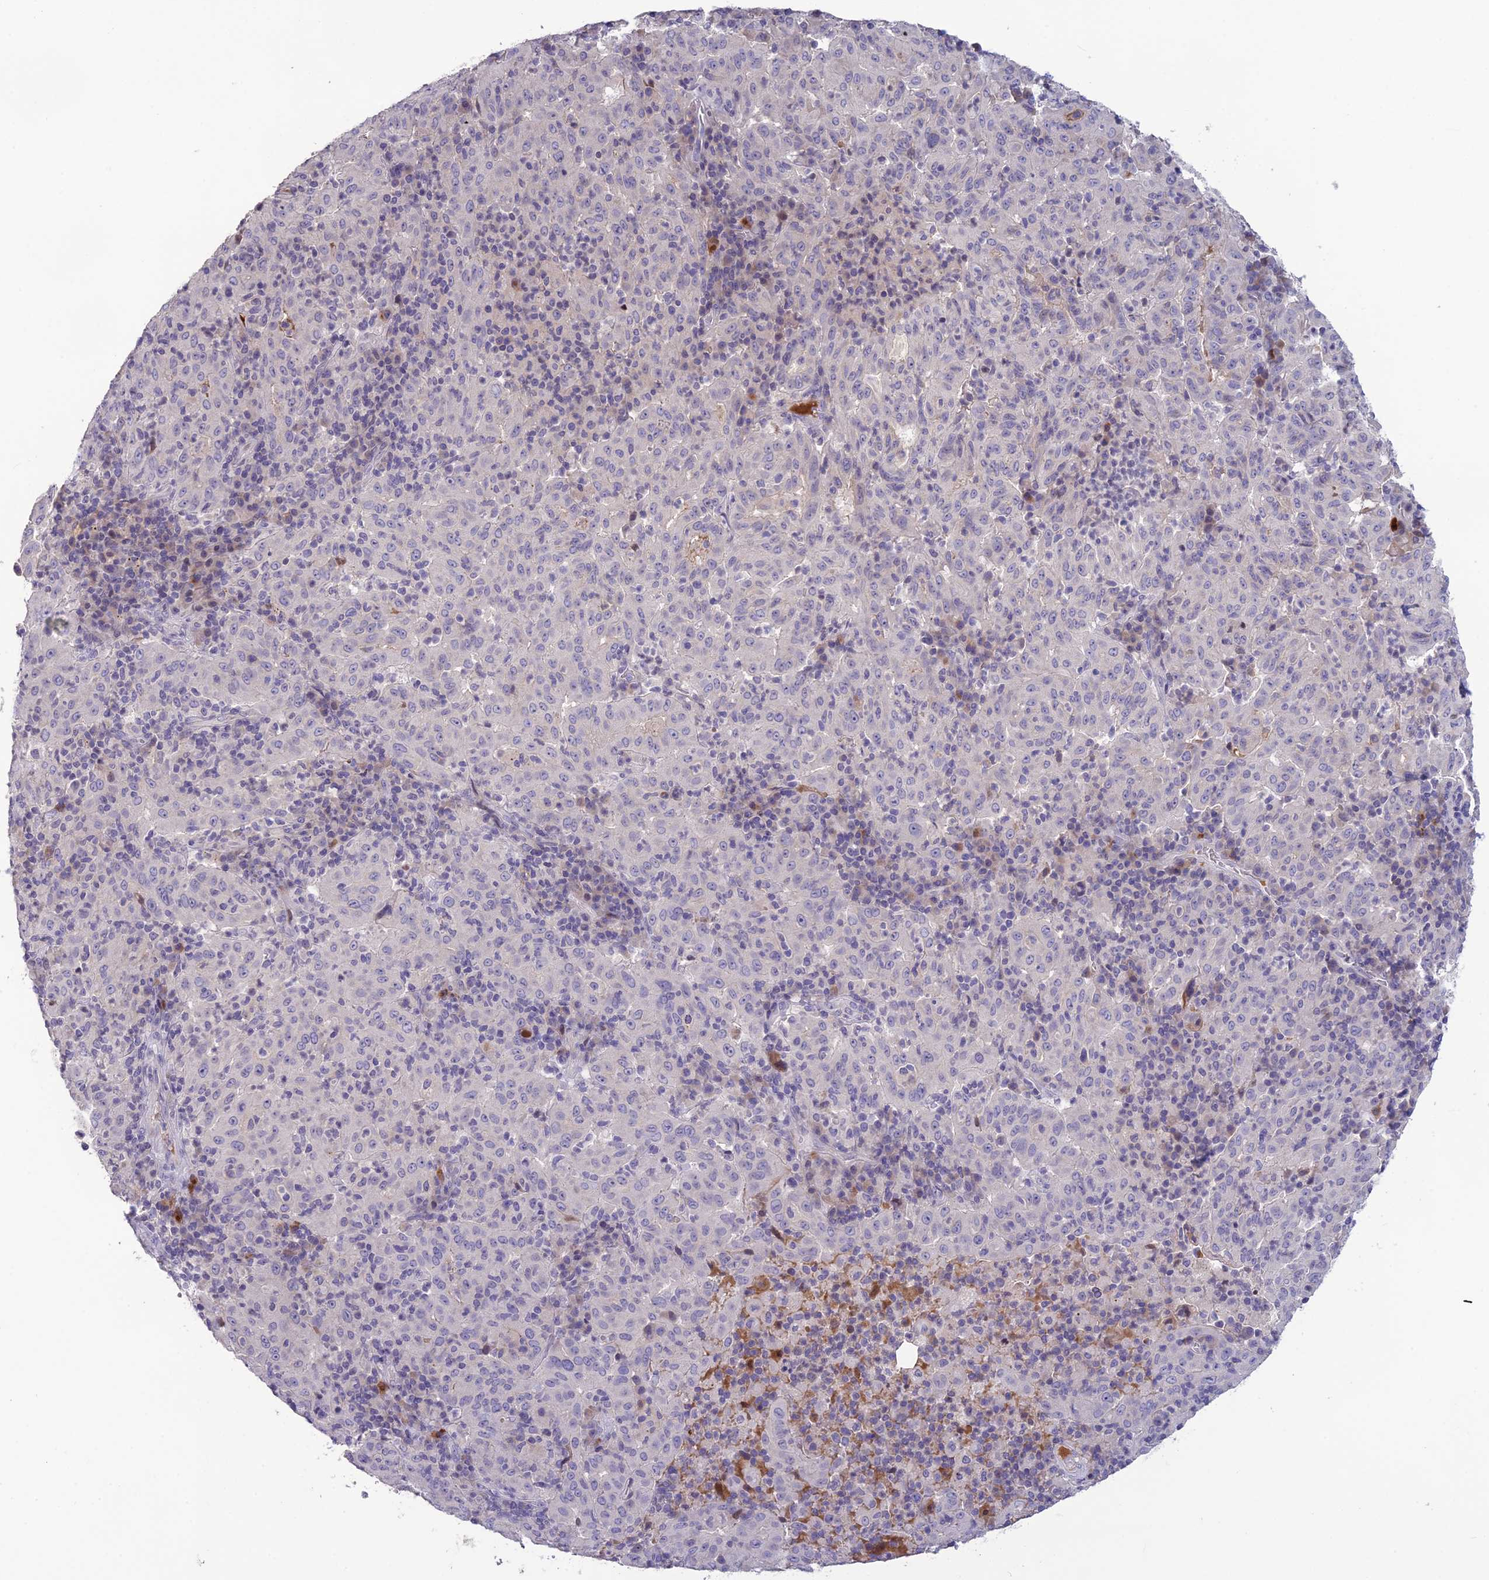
{"staining": {"intensity": "negative", "quantity": "none", "location": "none"}, "tissue": "pancreatic cancer", "cell_type": "Tumor cells", "image_type": "cancer", "snomed": [{"axis": "morphology", "description": "Adenocarcinoma, NOS"}, {"axis": "topography", "description": "Pancreas"}], "caption": "Human pancreatic cancer (adenocarcinoma) stained for a protein using immunohistochemistry (IHC) displays no positivity in tumor cells.", "gene": "TMEM134", "patient": {"sex": "male", "age": 63}}